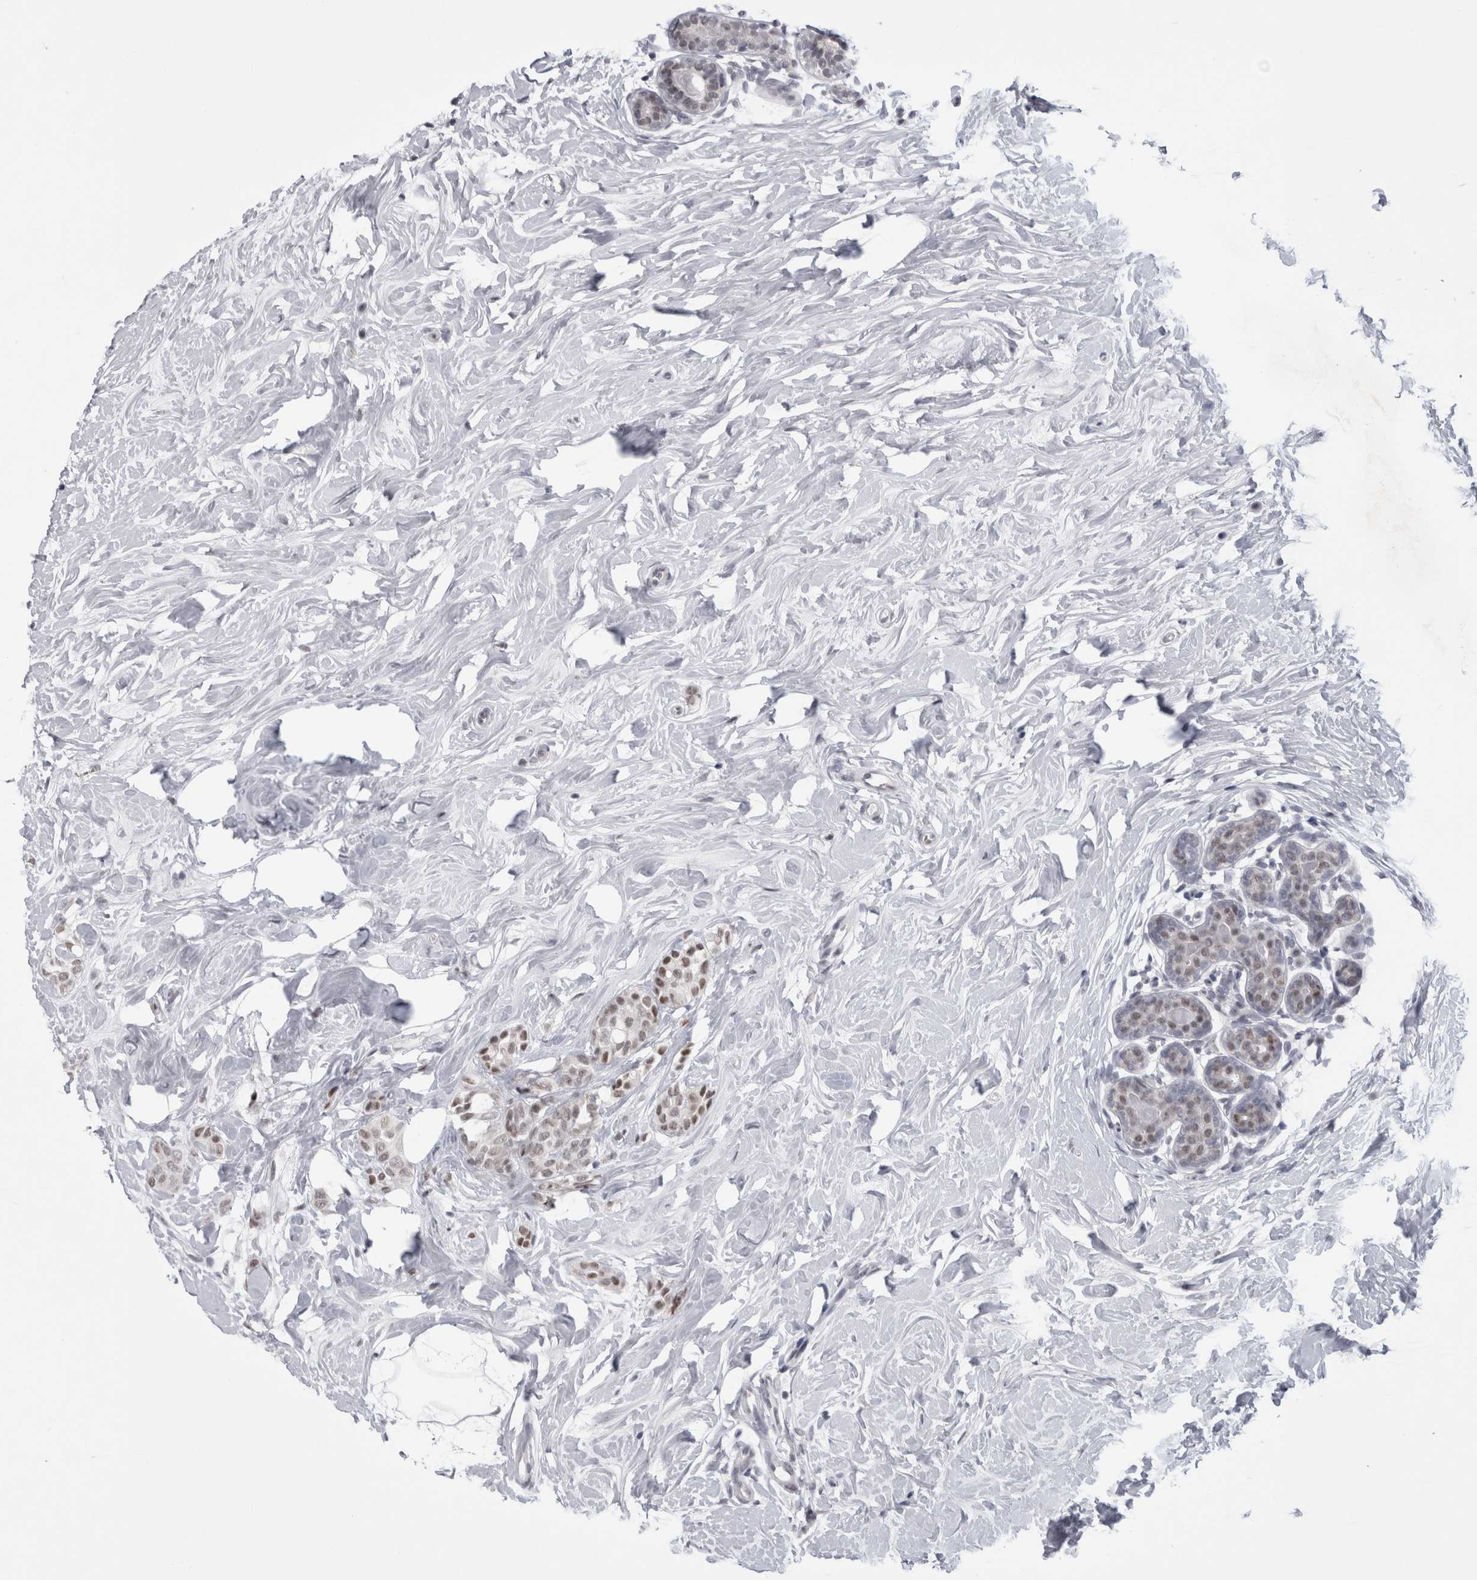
{"staining": {"intensity": "moderate", "quantity": "<25%", "location": "nuclear"}, "tissue": "breast cancer", "cell_type": "Tumor cells", "image_type": "cancer", "snomed": [{"axis": "morphology", "description": "Lobular carcinoma, in situ"}, {"axis": "morphology", "description": "Lobular carcinoma"}, {"axis": "topography", "description": "Breast"}], "caption": "IHC image of neoplastic tissue: human breast lobular carcinoma in situ stained using IHC exhibits low levels of moderate protein expression localized specifically in the nuclear of tumor cells, appearing as a nuclear brown color.", "gene": "PSMB2", "patient": {"sex": "female", "age": 41}}